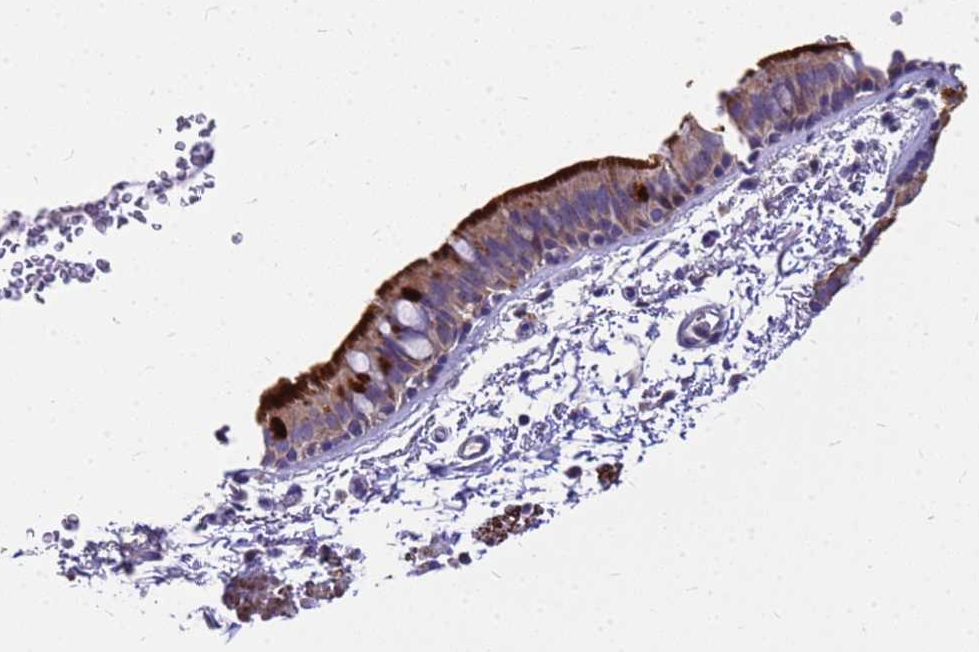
{"staining": {"intensity": "strong", "quantity": "25%-75%", "location": "cytoplasmic/membranous"}, "tissue": "bronchus", "cell_type": "Respiratory epithelial cells", "image_type": "normal", "snomed": [{"axis": "morphology", "description": "Normal tissue, NOS"}, {"axis": "topography", "description": "Lymph node"}, {"axis": "topography", "description": "Bronchus"}], "caption": "Protein staining of benign bronchus demonstrates strong cytoplasmic/membranous staining in approximately 25%-75% of respiratory epithelial cells. (IHC, brightfield microscopy, high magnification).", "gene": "POP7", "patient": {"sex": "female", "age": 70}}